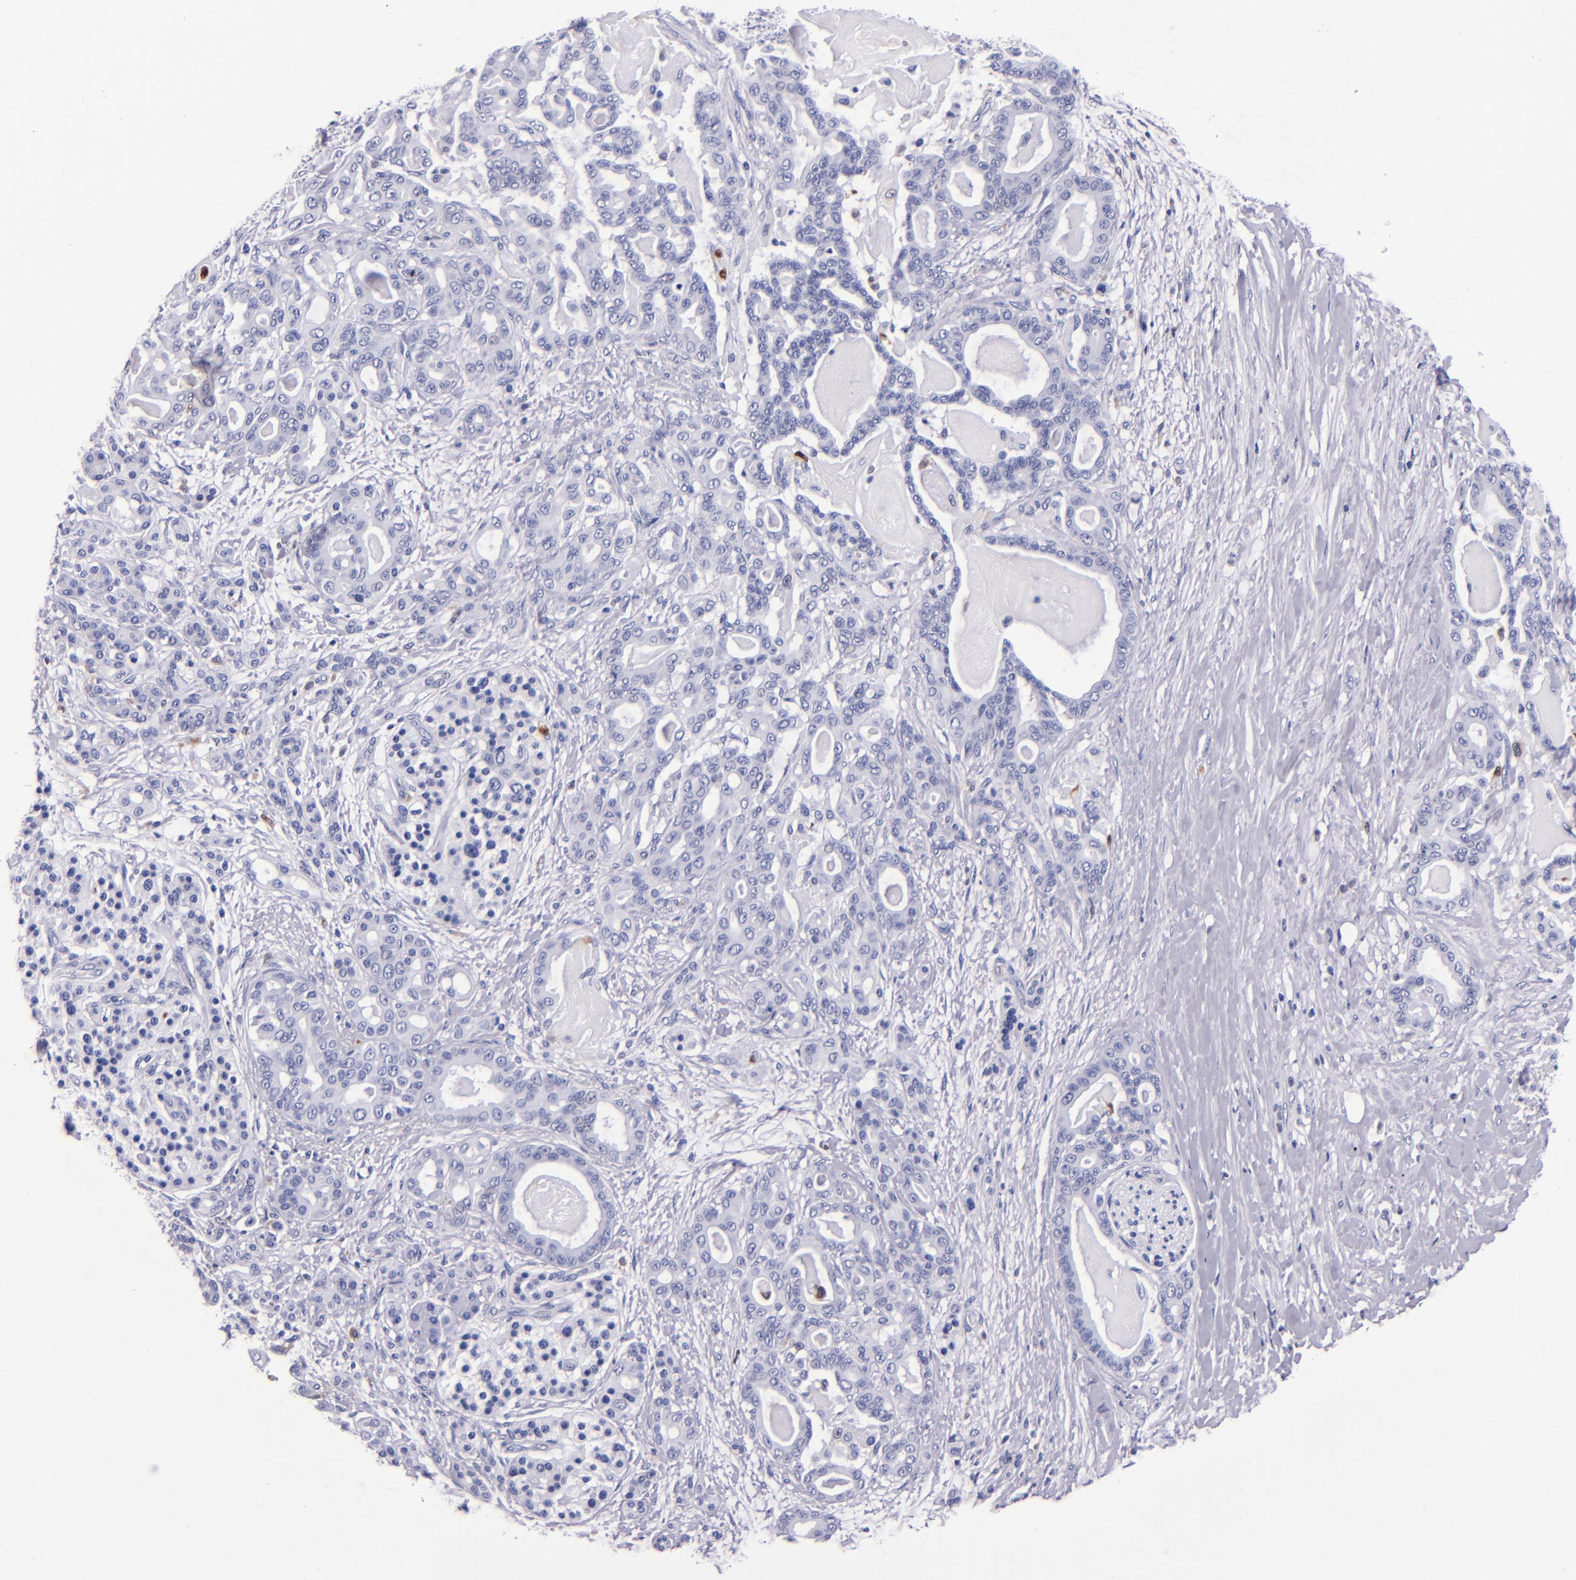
{"staining": {"intensity": "negative", "quantity": "none", "location": "none"}, "tissue": "pancreatic cancer", "cell_type": "Tumor cells", "image_type": "cancer", "snomed": [{"axis": "morphology", "description": "Adenocarcinoma, NOS"}, {"axis": "topography", "description": "Pancreas"}], "caption": "The image displays no staining of tumor cells in adenocarcinoma (pancreatic). (Stains: DAB (3,3'-diaminobenzidine) IHC with hematoxylin counter stain, Microscopy: brightfield microscopy at high magnification).", "gene": "S100A8", "patient": {"sex": "male", "age": 63}}